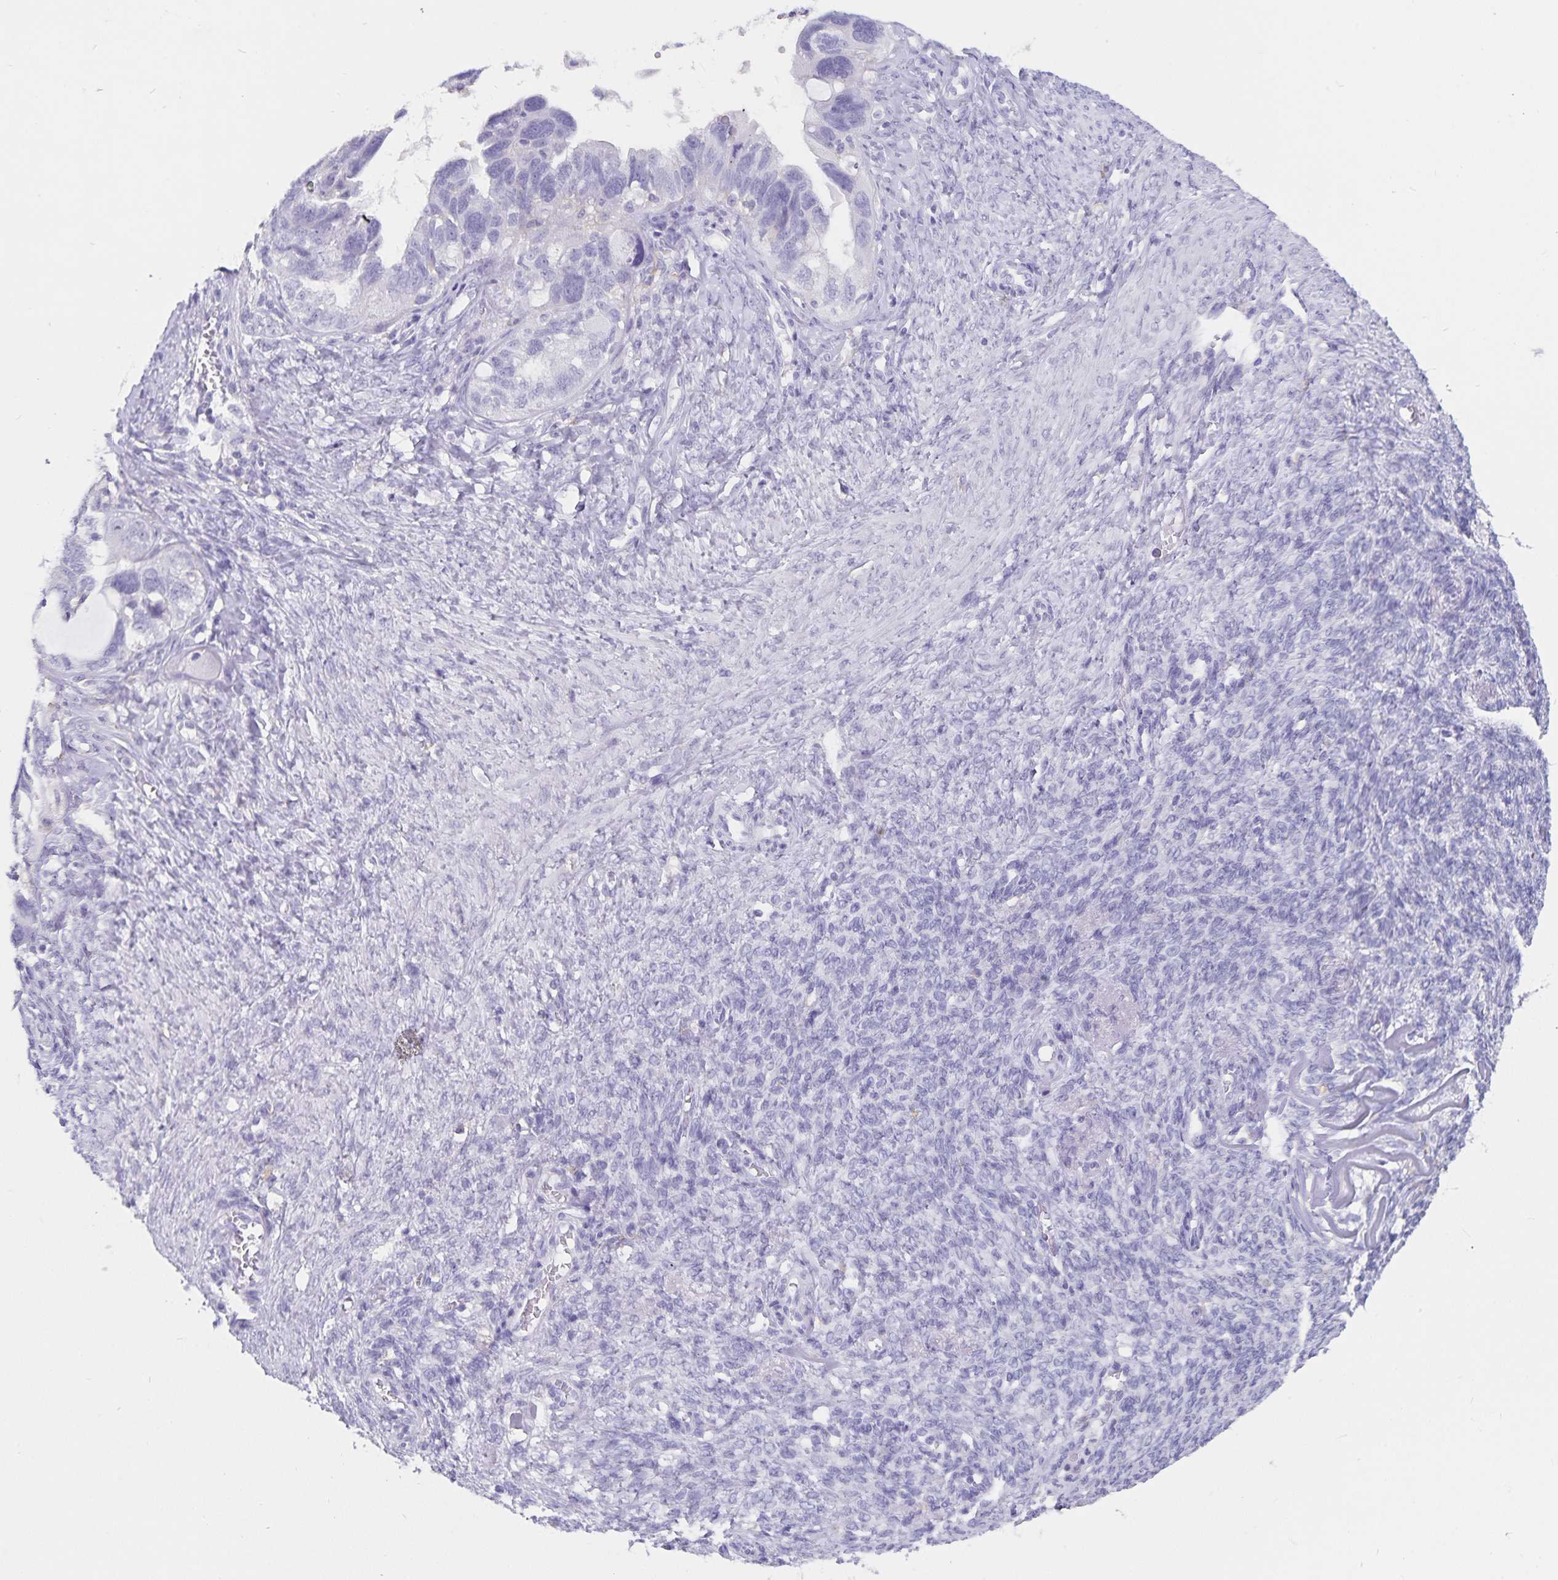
{"staining": {"intensity": "negative", "quantity": "none", "location": "none"}, "tissue": "ovarian cancer", "cell_type": "Tumor cells", "image_type": "cancer", "snomed": [{"axis": "morphology", "description": "Cystadenocarcinoma, serous, NOS"}, {"axis": "topography", "description": "Ovary"}], "caption": "Immunohistochemistry of ovarian cancer displays no positivity in tumor cells.", "gene": "PLAC1", "patient": {"sex": "female", "age": 60}}